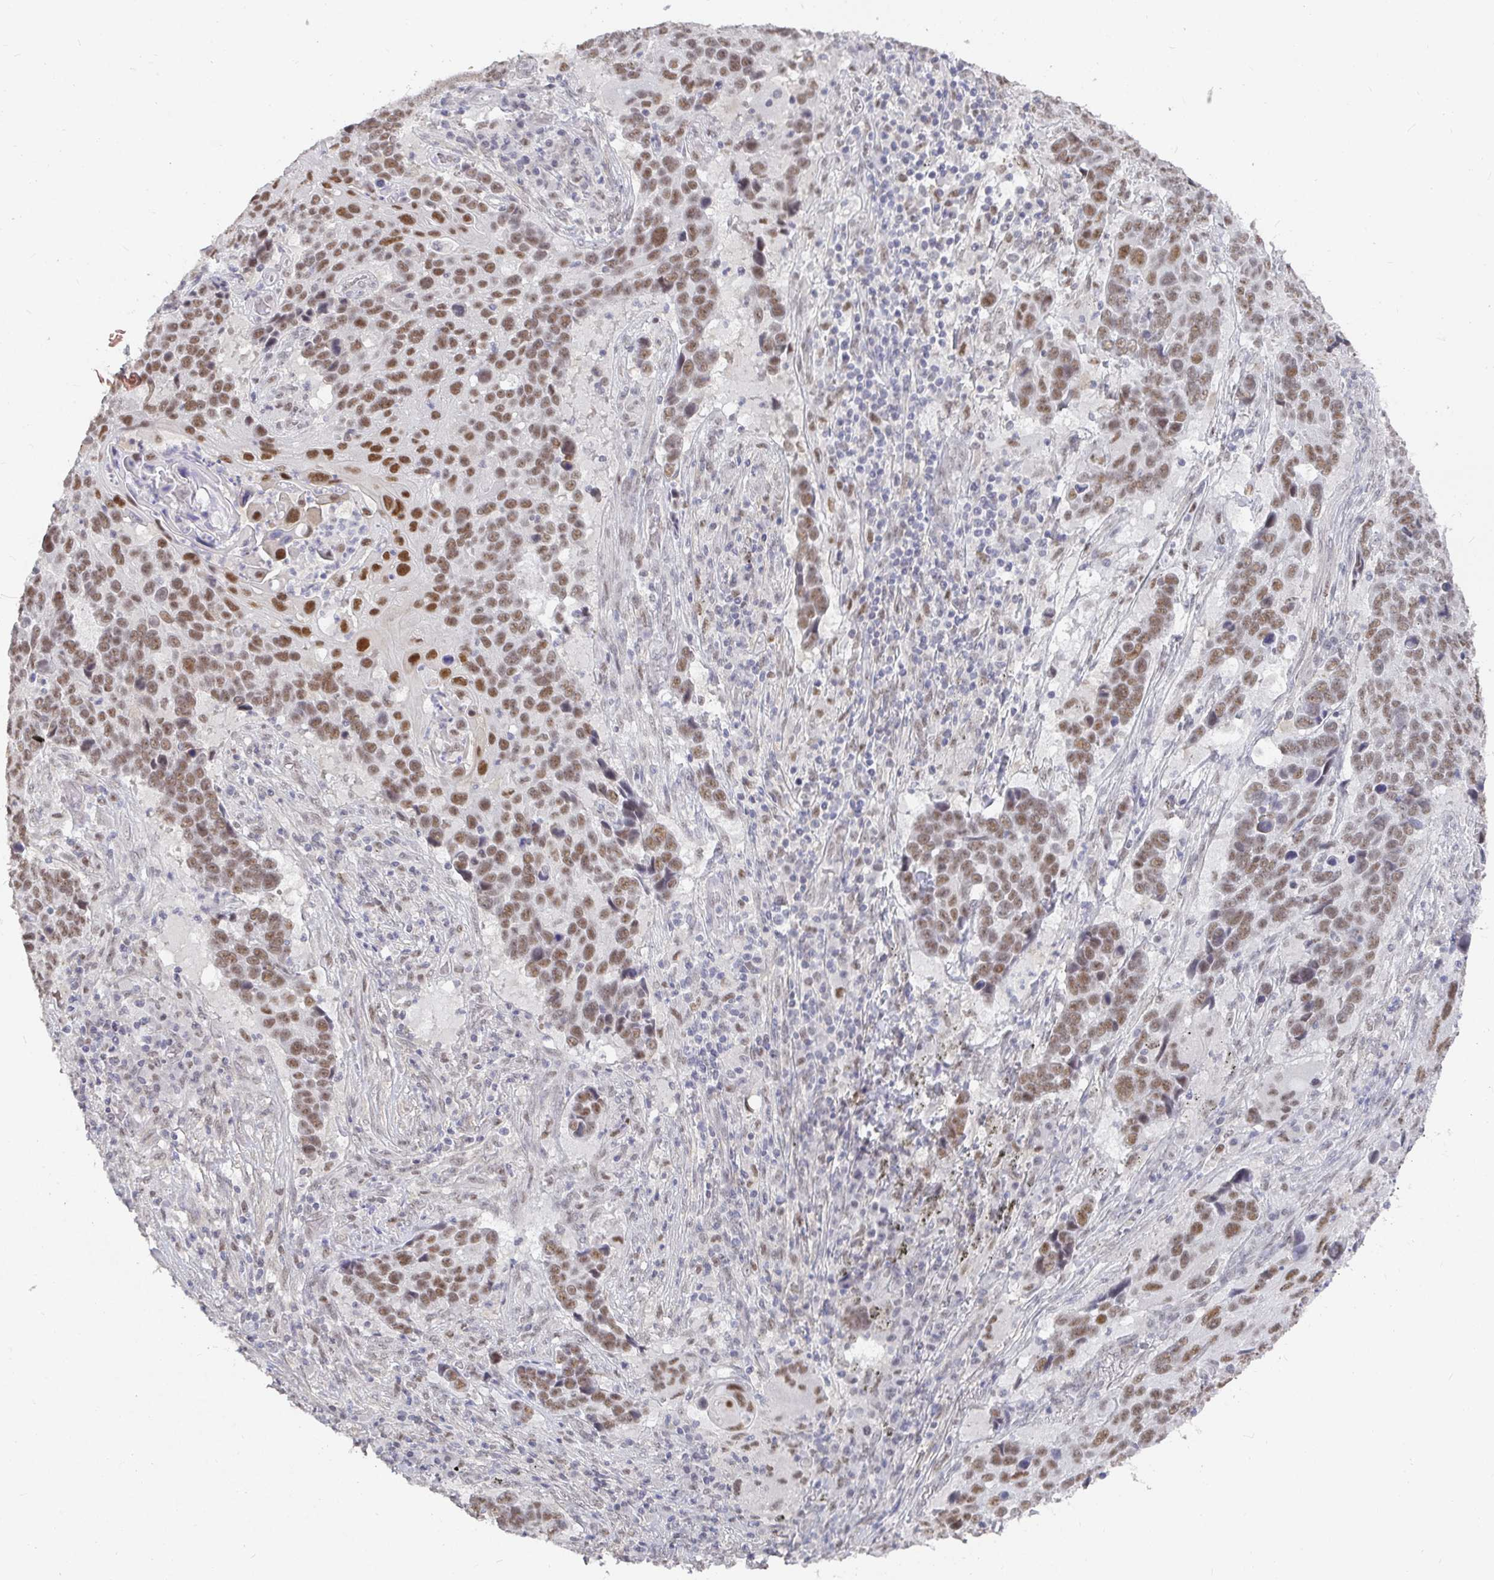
{"staining": {"intensity": "moderate", "quantity": ">75%", "location": "nuclear"}, "tissue": "lung cancer", "cell_type": "Tumor cells", "image_type": "cancer", "snomed": [{"axis": "morphology", "description": "Squamous cell carcinoma, NOS"}, {"axis": "topography", "description": "Lung"}], "caption": "About >75% of tumor cells in lung cancer demonstrate moderate nuclear protein staining as visualized by brown immunohistochemical staining.", "gene": "RCOR1", "patient": {"sex": "male", "age": 68}}